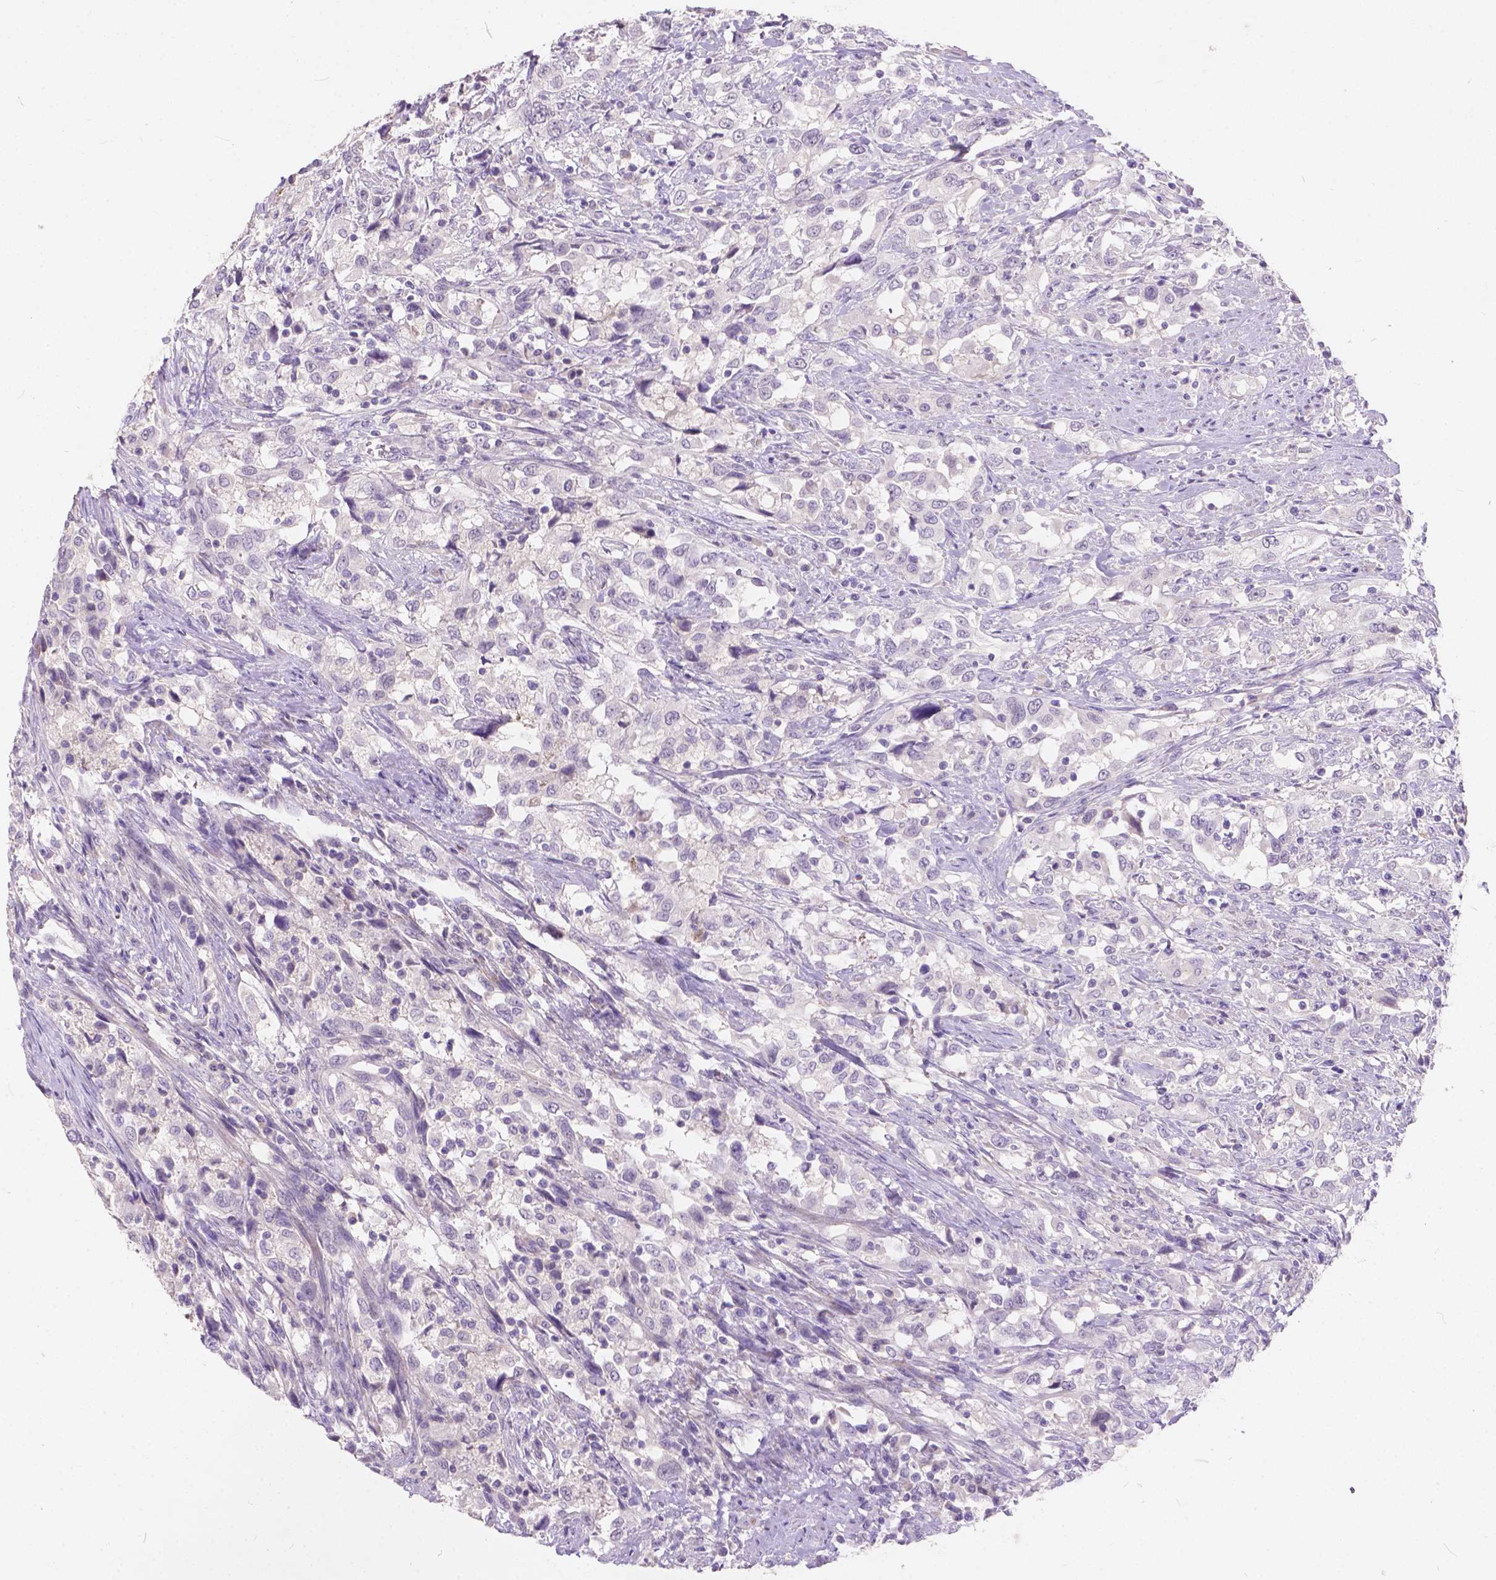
{"staining": {"intensity": "negative", "quantity": "none", "location": "none"}, "tissue": "urothelial cancer", "cell_type": "Tumor cells", "image_type": "cancer", "snomed": [{"axis": "morphology", "description": "Urothelial carcinoma, NOS"}, {"axis": "morphology", "description": "Urothelial carcinoma, High grade"}, {"axis": "topography", "description": "Urinary bladder"}], "caption": "Urothelial cancer was stained to show a protein in brown. There is no significant expression in tumor cells. (Stains: DAB immunohistochemistry (IHC) with hematoxylin counter stain, Microscopy: brightfield microscopy at high magnification).", "gene": "PEX11G", "patient": {"sex": "female", "age": 64}}